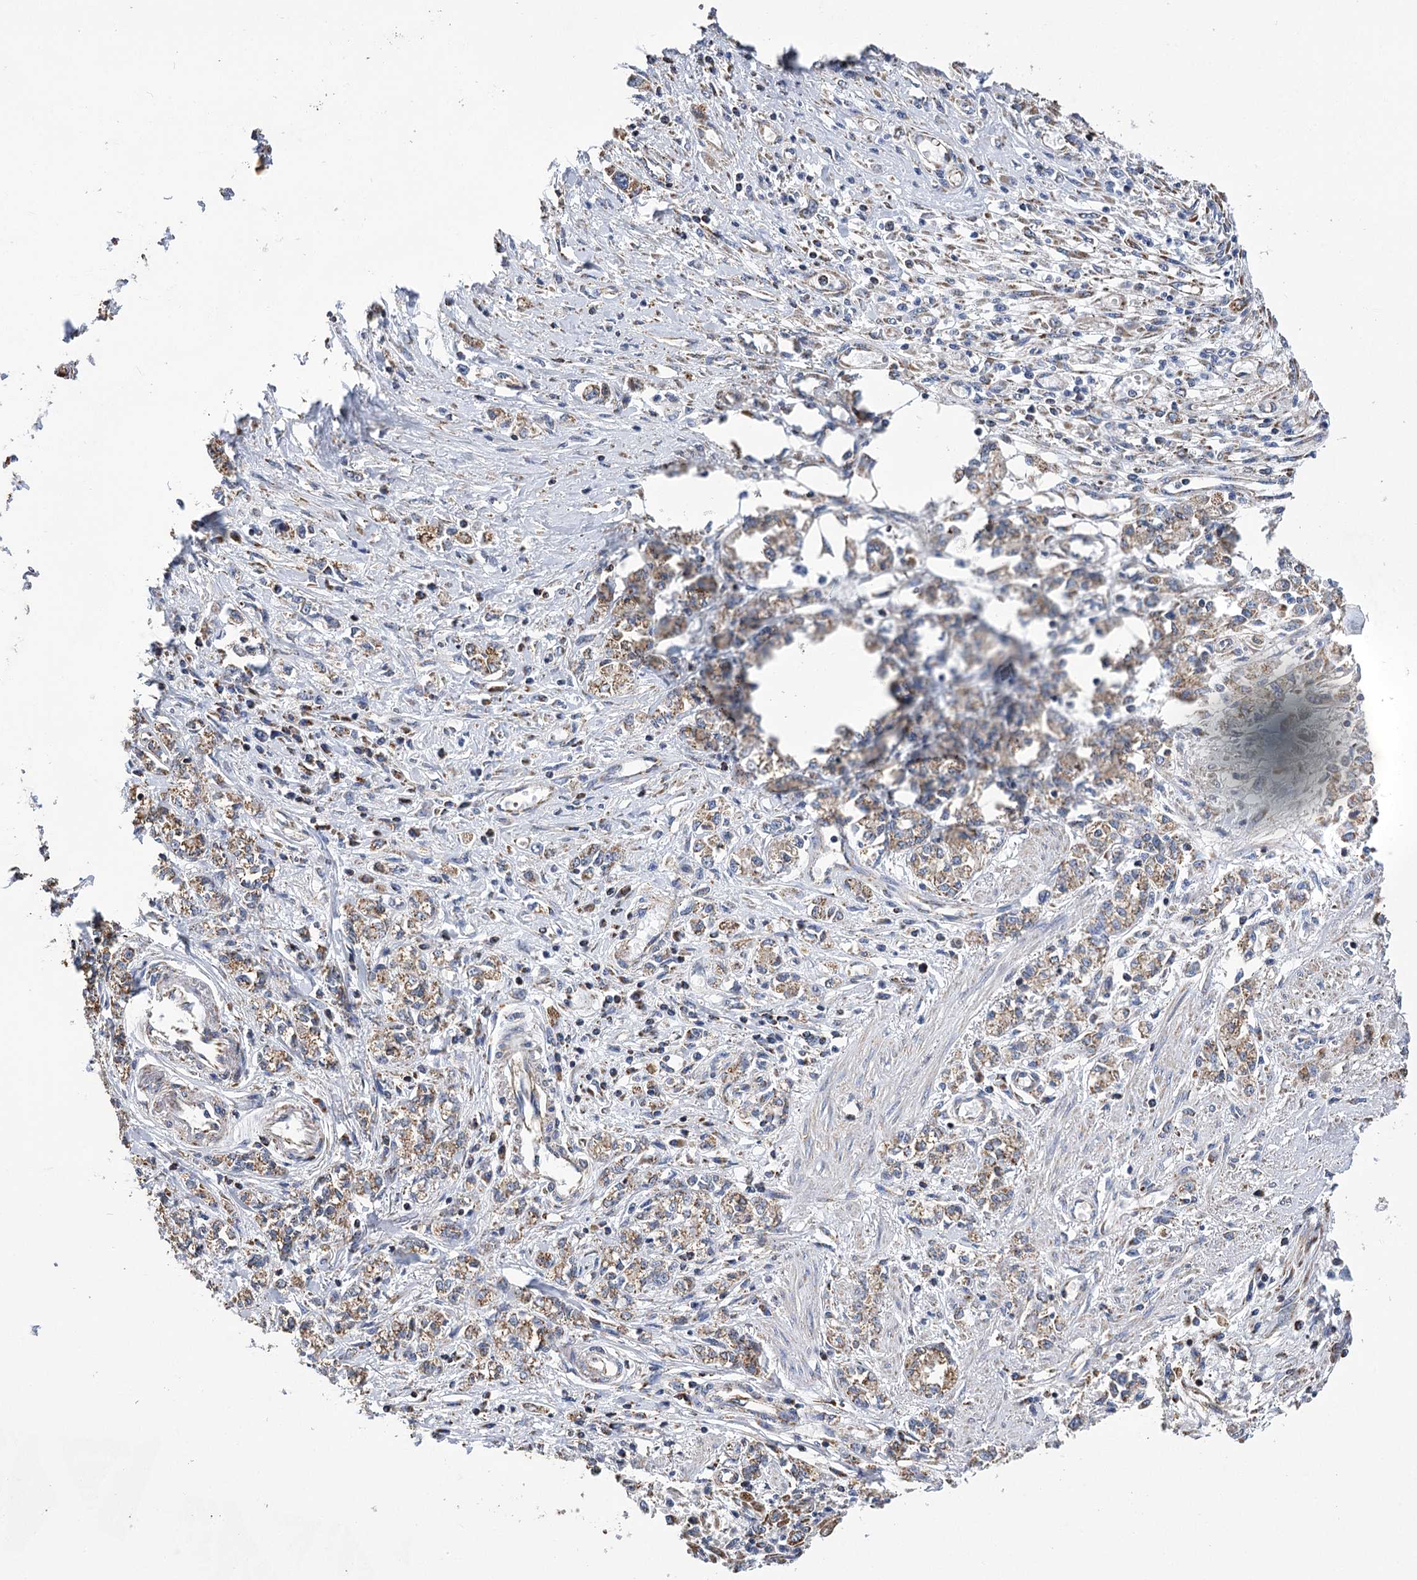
{"staining": {"intensity": "moderate", "quantity": ">75%", "location": "cytoplasmic/membranous"}, "tissue": "stomach cancer", "cell_type": "Tumor cells", "image_type": "cancer", "snomed": [{"axis": "morphology", "description": "Adenocarcinoma, NOS"}, {"axis": "topography", "description": "Stomach"}], "caption": "Stomach cancer (adenocarcinoma) stained with DAB IHC displays medium levels of moderate cytoplasmic/membranous expression in about >75% of tumor cells. The staining was performed using DAB (3,3'-diaminobenzidine), with brown indicating positive protein expression. Nuclei are stained blue with hematoxylin.", "gene": "CCDC73", "patient": {"sex": "female", "age": 76}}